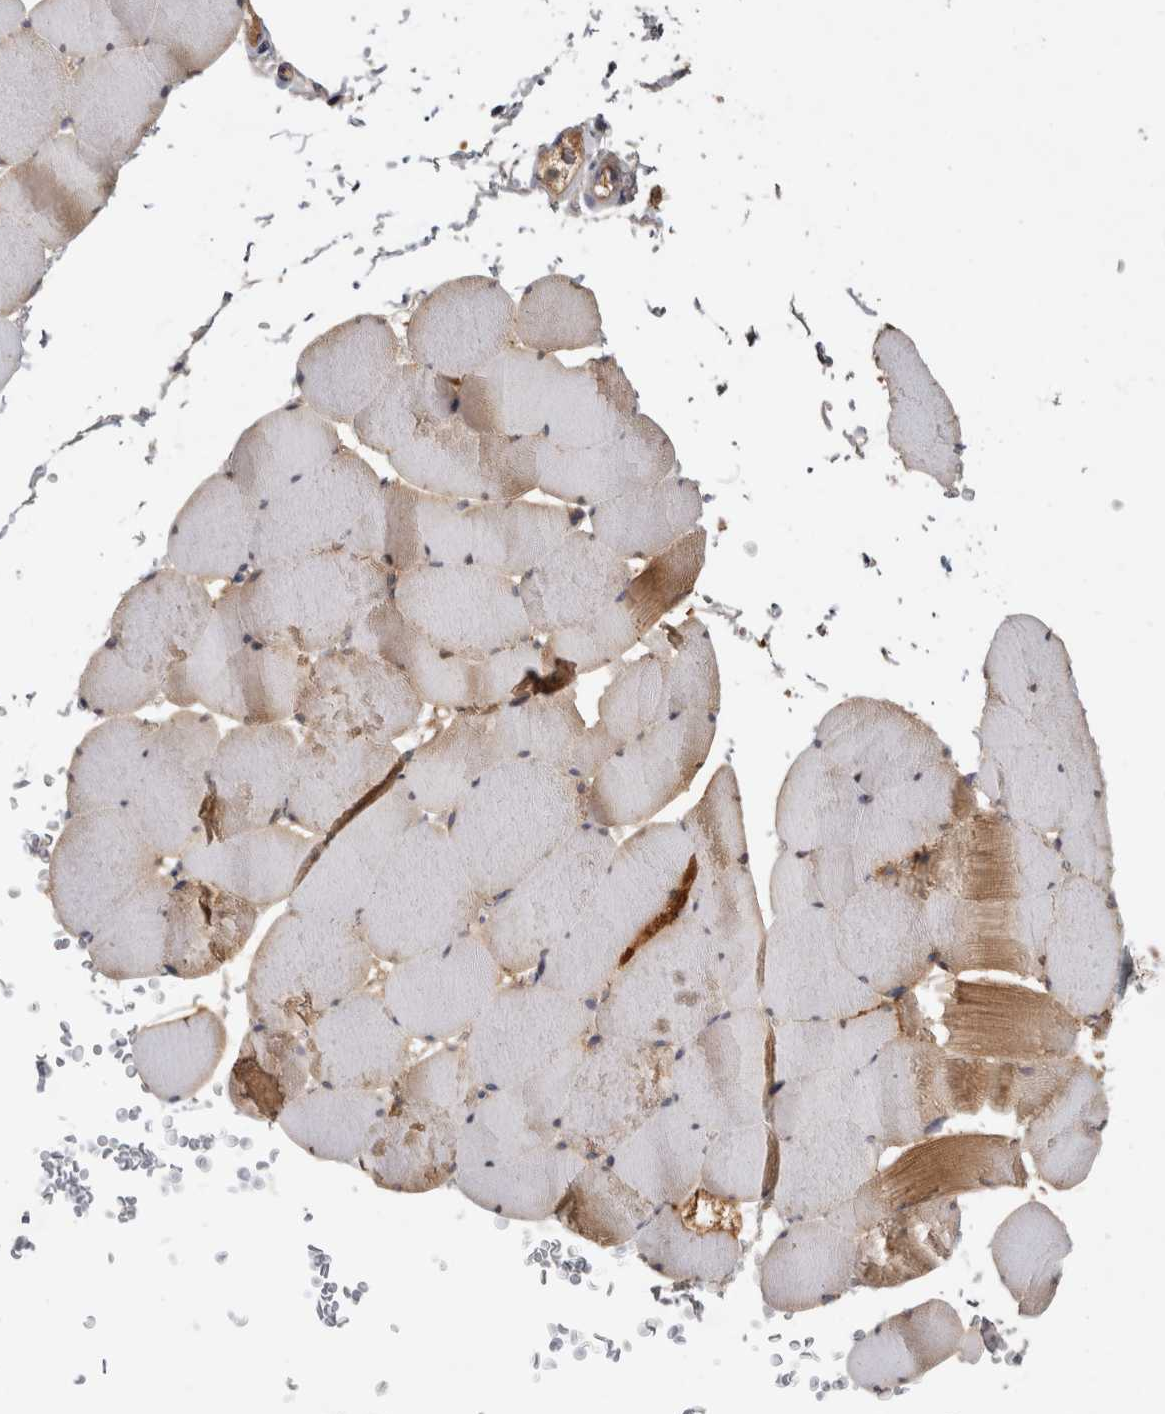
{"staining": {"intensity": "moderate", "quantity": "<25%", "location": "cytoplasmic/membranous"}, "tissue": "skeletal muscle", "cell_type": "Myocytes", "image_type": "normal", "snomed": [{"axis": "morphology", "description": "Normal tissue, NOS"}, {"axis": "topography", "description": "Skeletal muscle"}], "caption": "A micrograph of skeletal muscle stained for a protein shows moderate cytoplasmic/membranous brown staining in myocytes.", "gene": "PGM1", "patient": {"sex": "male", "age": 62}}